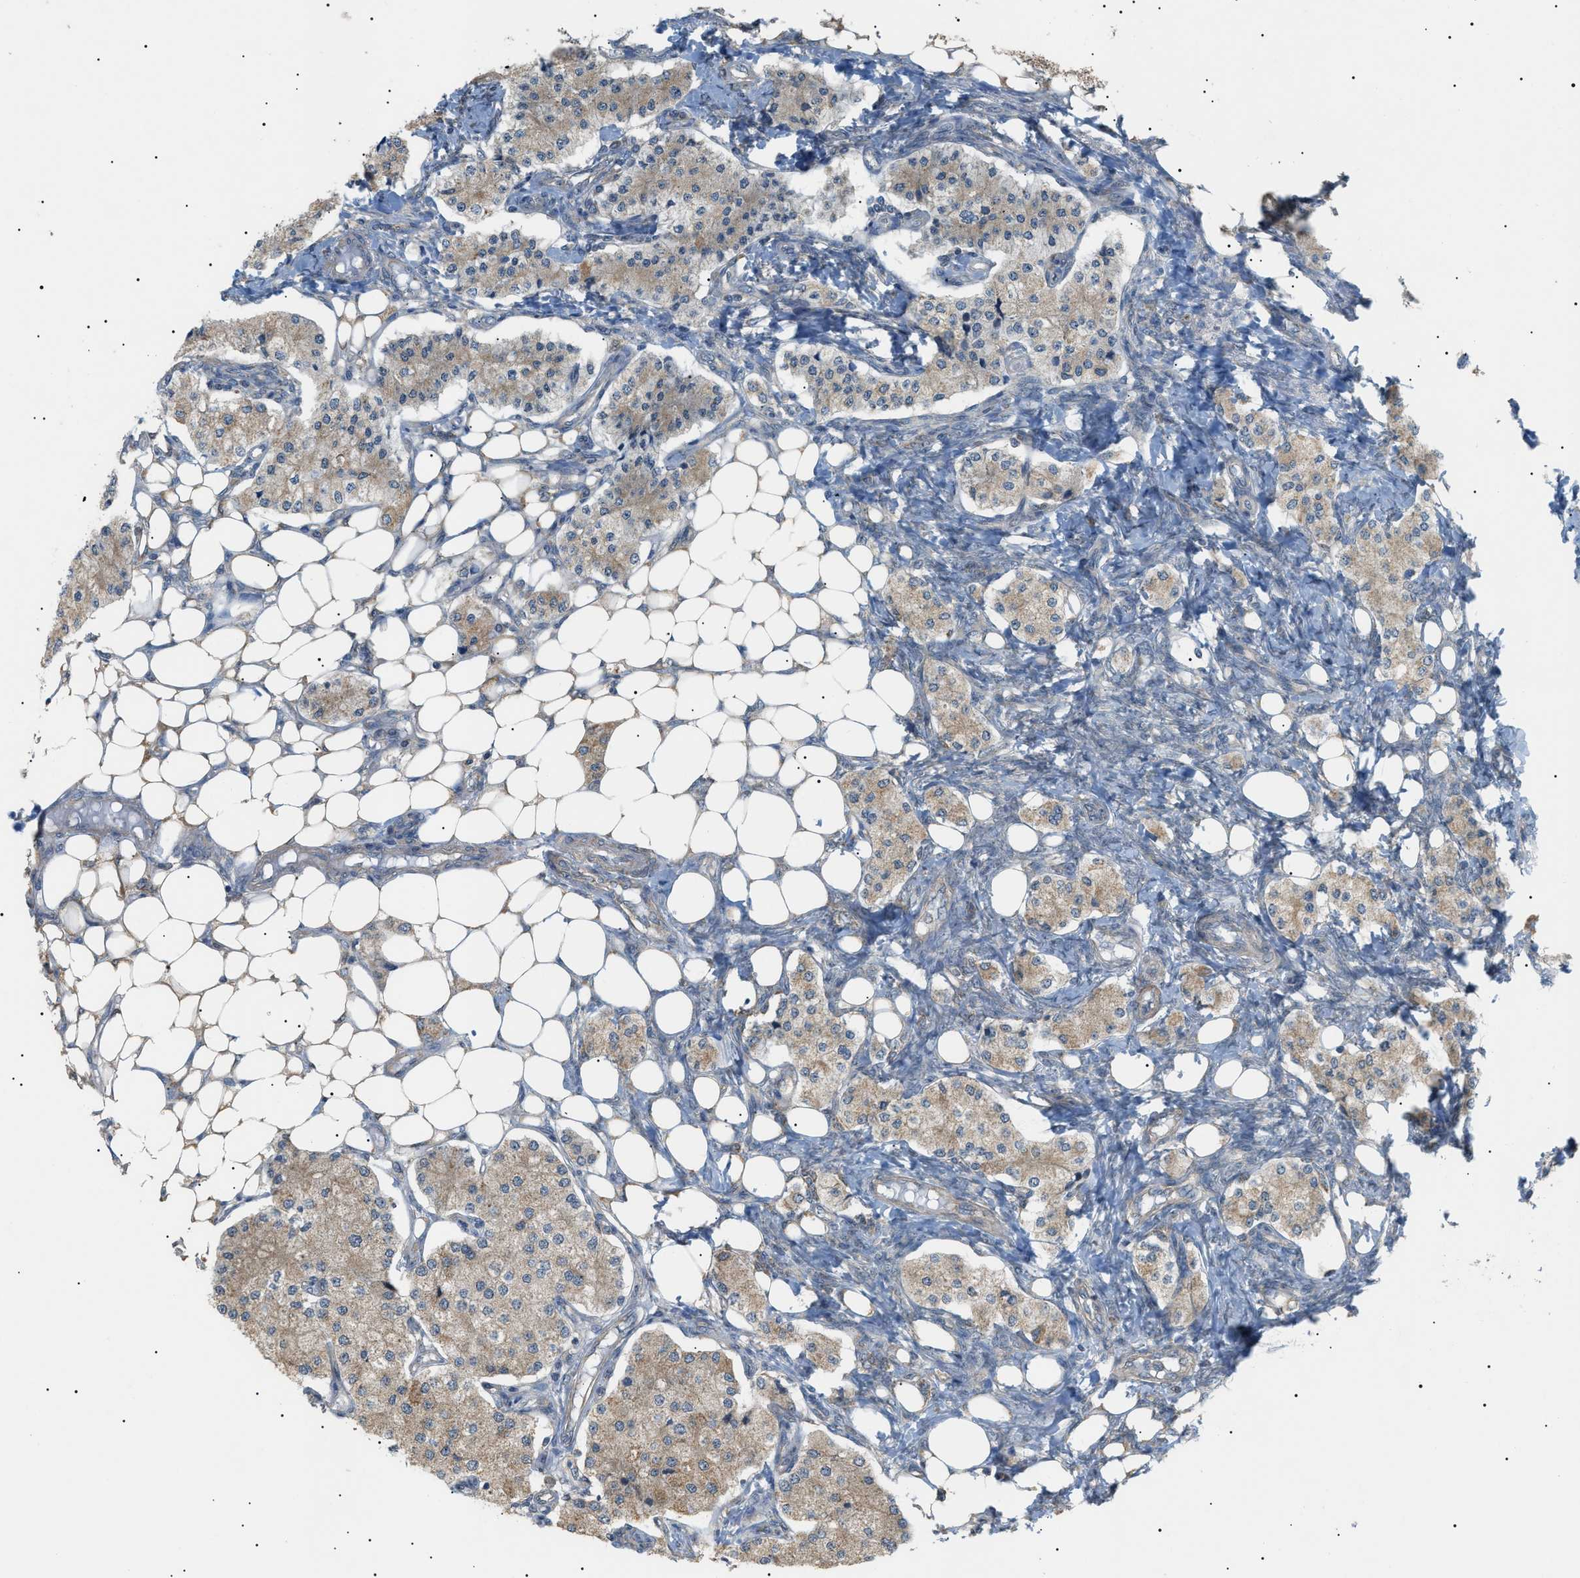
{"staining": {"intensity": "weak", "quantity": ">75%", "location": "cytoplasmic/membranous"}, "tissue": "carcinoid", "cell_type": "Tumor cells", "image_type": "cancer", "snomed": [{"axis": "morphology", "description": "Carcinoid, malignant, NOS"}, {"axis": "topography", "description": "Colon"}], "caption": "A high-resolution photomicrograph shows immunohistochemistry (IHC) staining of carcinoid (malignant), which shows weak cytoplasmic/membranous positivity in approximately >75% of tumor cells.", "gene": "IRS2", "patient": {"sex": "female", "age": 52}}